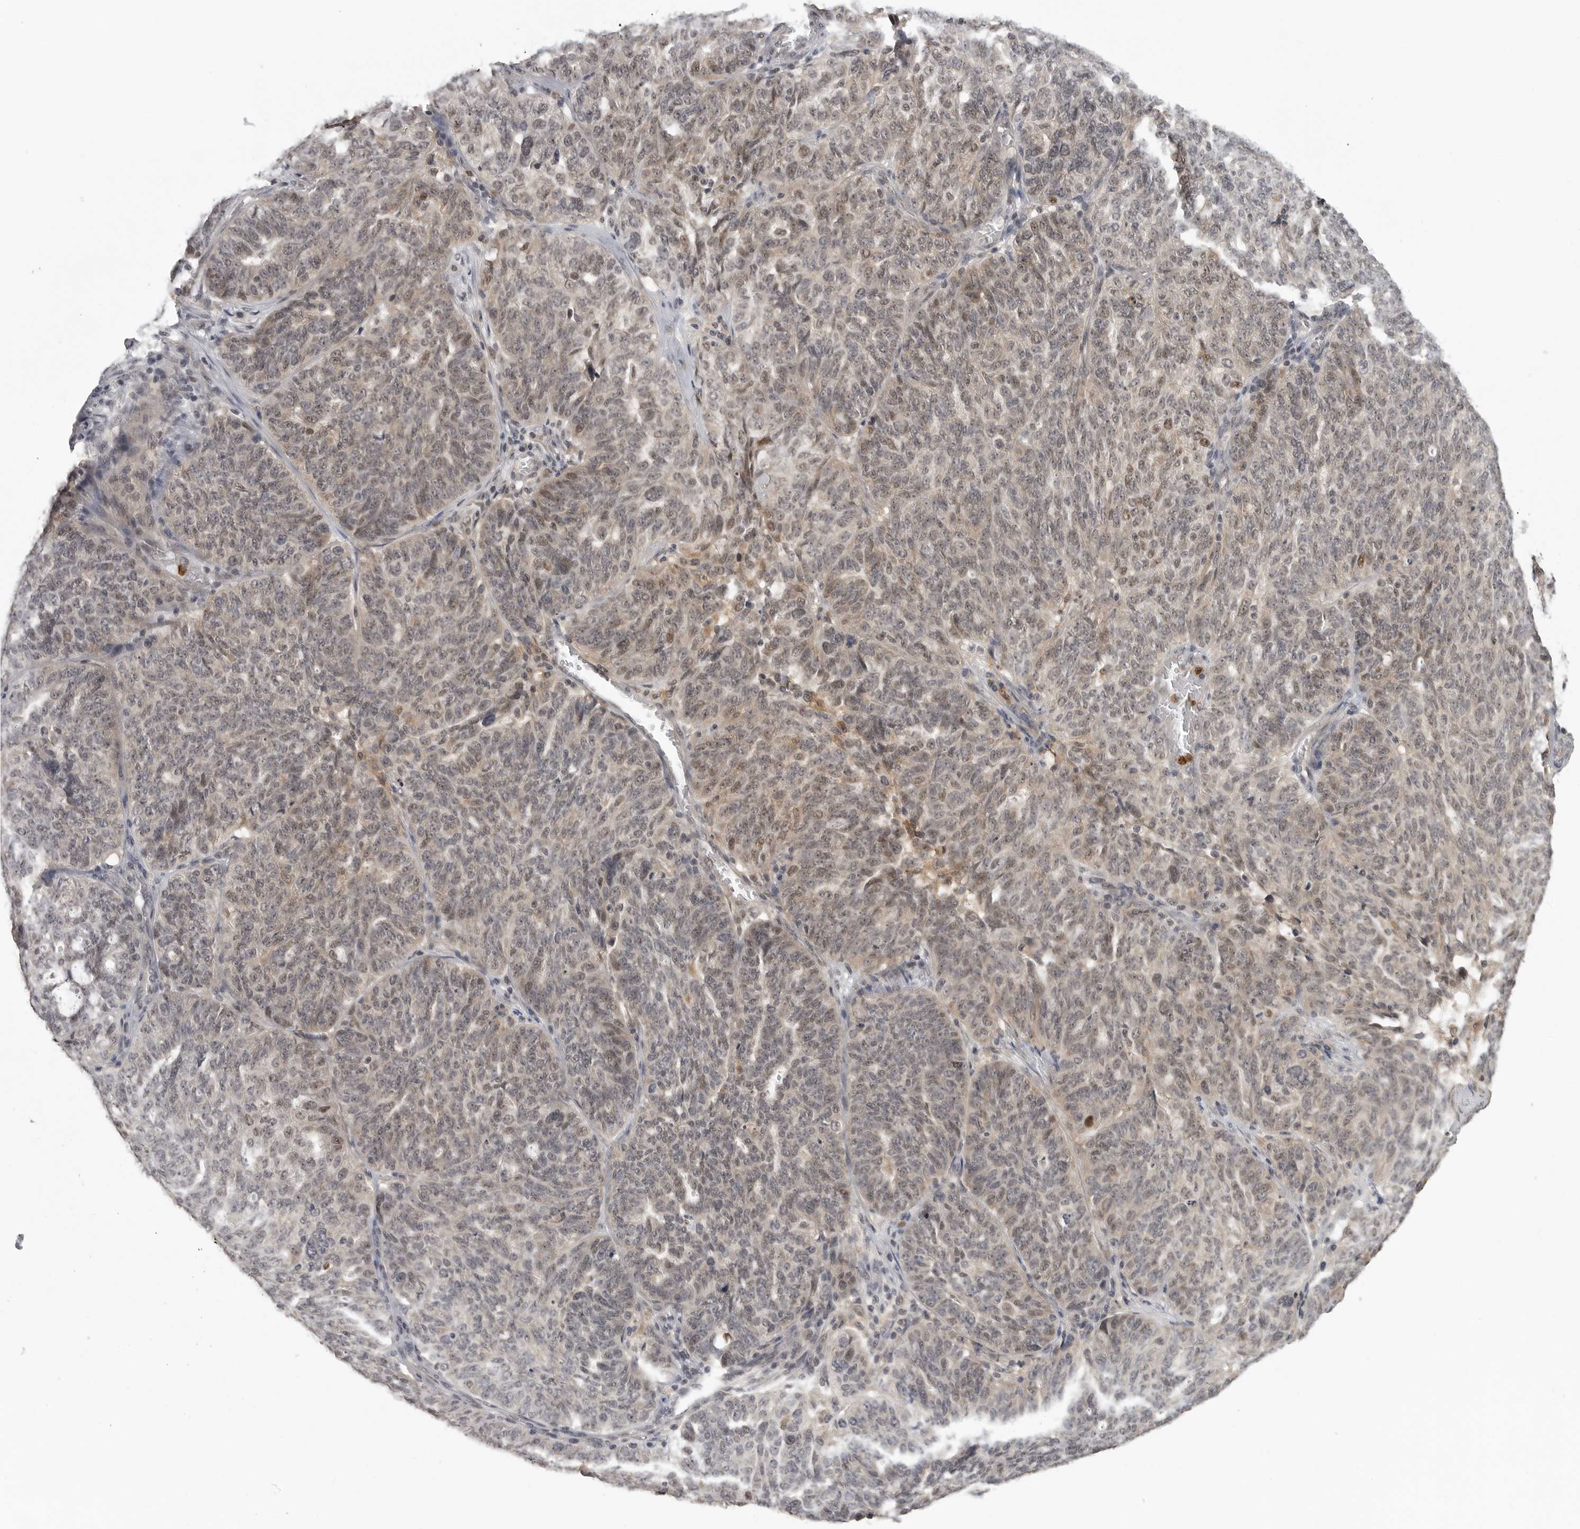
{"staining": {"intensity": "weak", "quantity": ">75%", "location": "cytoplasmic/membranous,nuclear"}, "tissue": "ovarian cancer", "cell_type": "Tumor cells", "image_type": "cancer", "snomed": [{"axis": "morphology", "description": "Cystadenocarcinoma, serous, NOS"}, {"axis": "topography", "description": "Ovary"}], "caption": "High-power microscopy captured an IHC micrograph of ovarian serous cystadenocarcinoma, revealing weak cytoplasmic/membranous and nuclear positivity in approximately >75% of tumor cells.", "gene": "PEG3", "patient": {"sex": "female", "age": 59}}